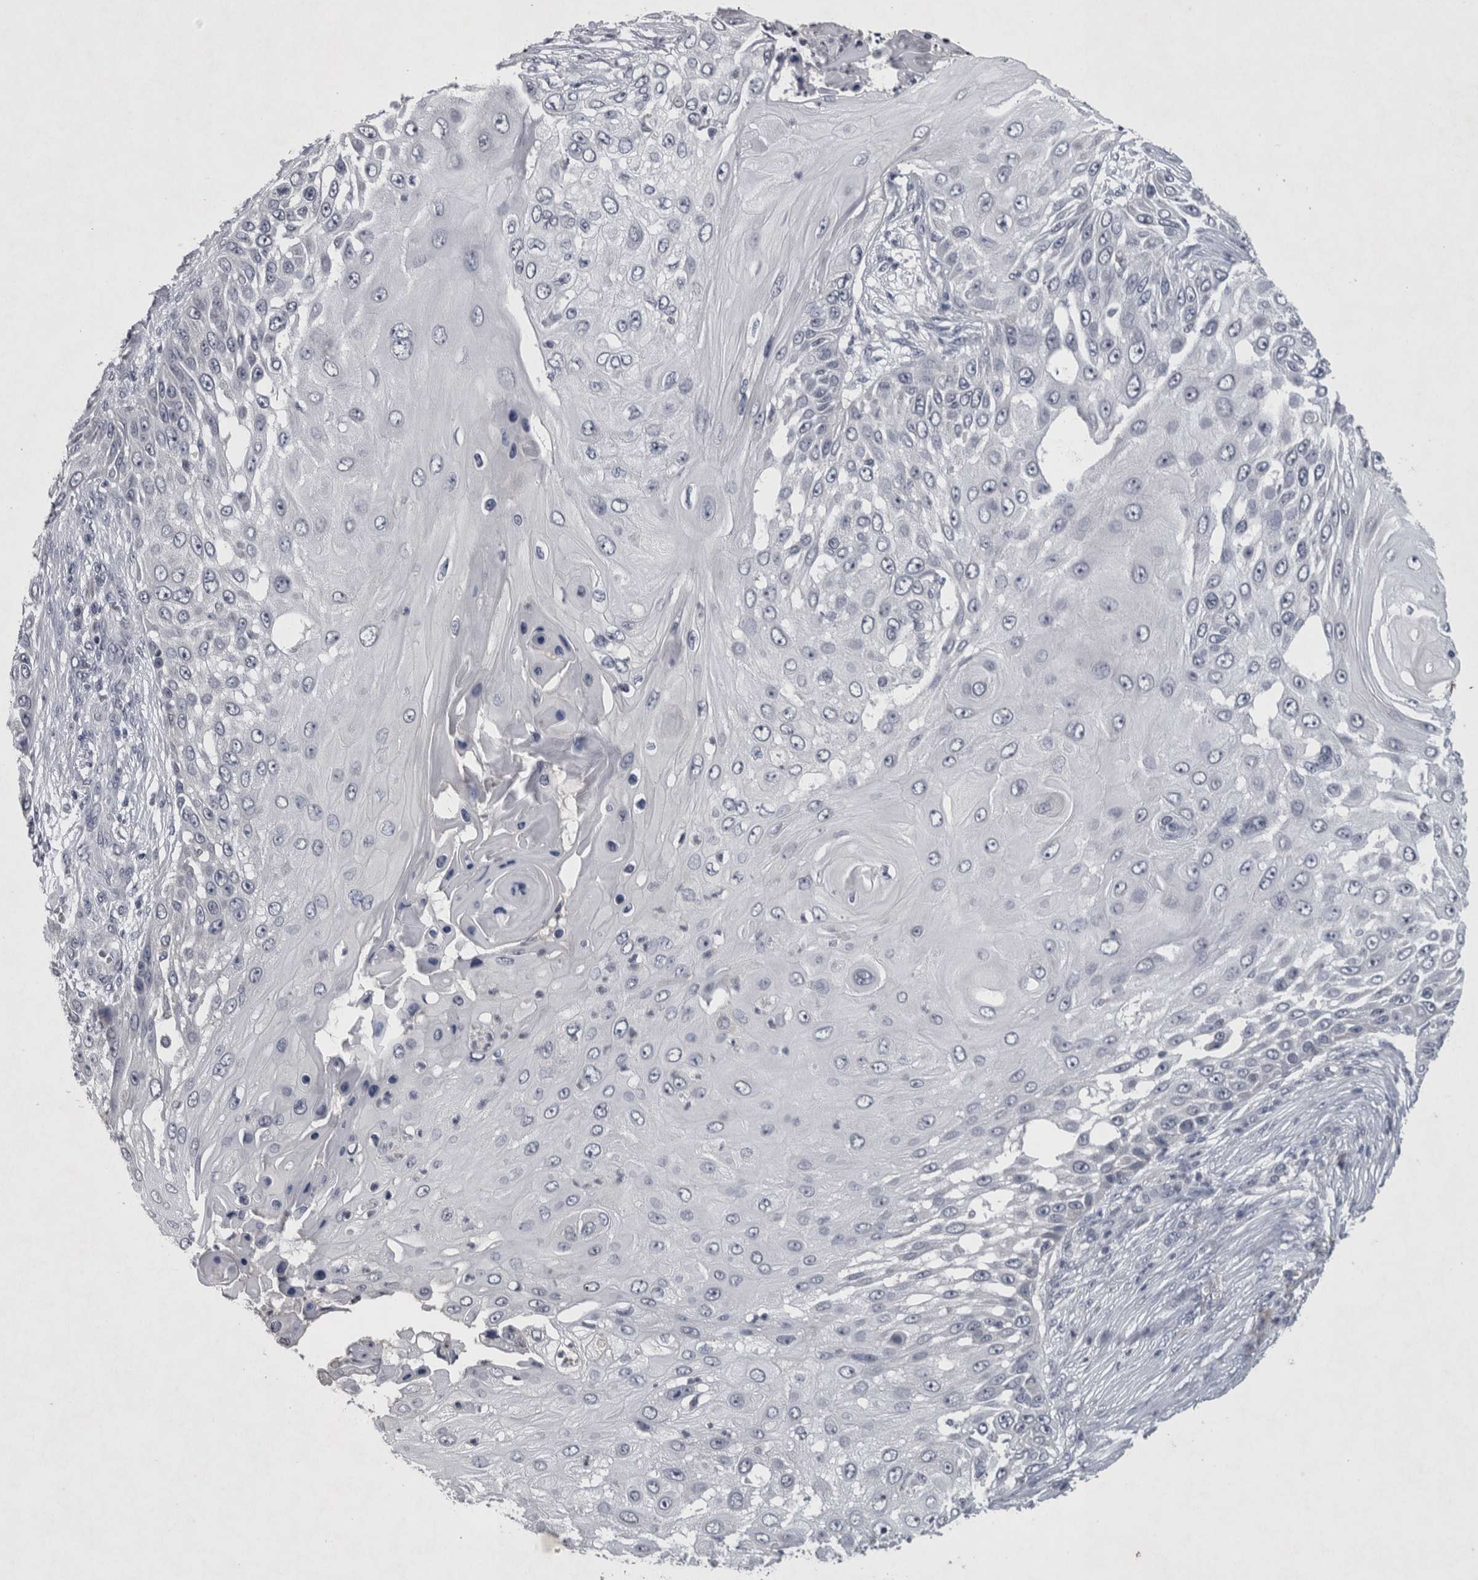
{"staining": {"intensity": "negative", "quantity": "none", "location": "none"}, "tissue": "skin cancer", "cell_type": "Tumor cells", "image_type": "cancer", "snomed": [{"axis": "morphology", "description": "Squamous cell carcinoma, NOS"}, {"axis": "topography", "description": "Skin"}], "caption": "This is an immunohistochemistry histopathology image of skin cancer (squamous cell carcinoma). There is no positivity in tumor cells.", "gene": "WNT7A", "patient": {"sex": "female", "age": 44}}